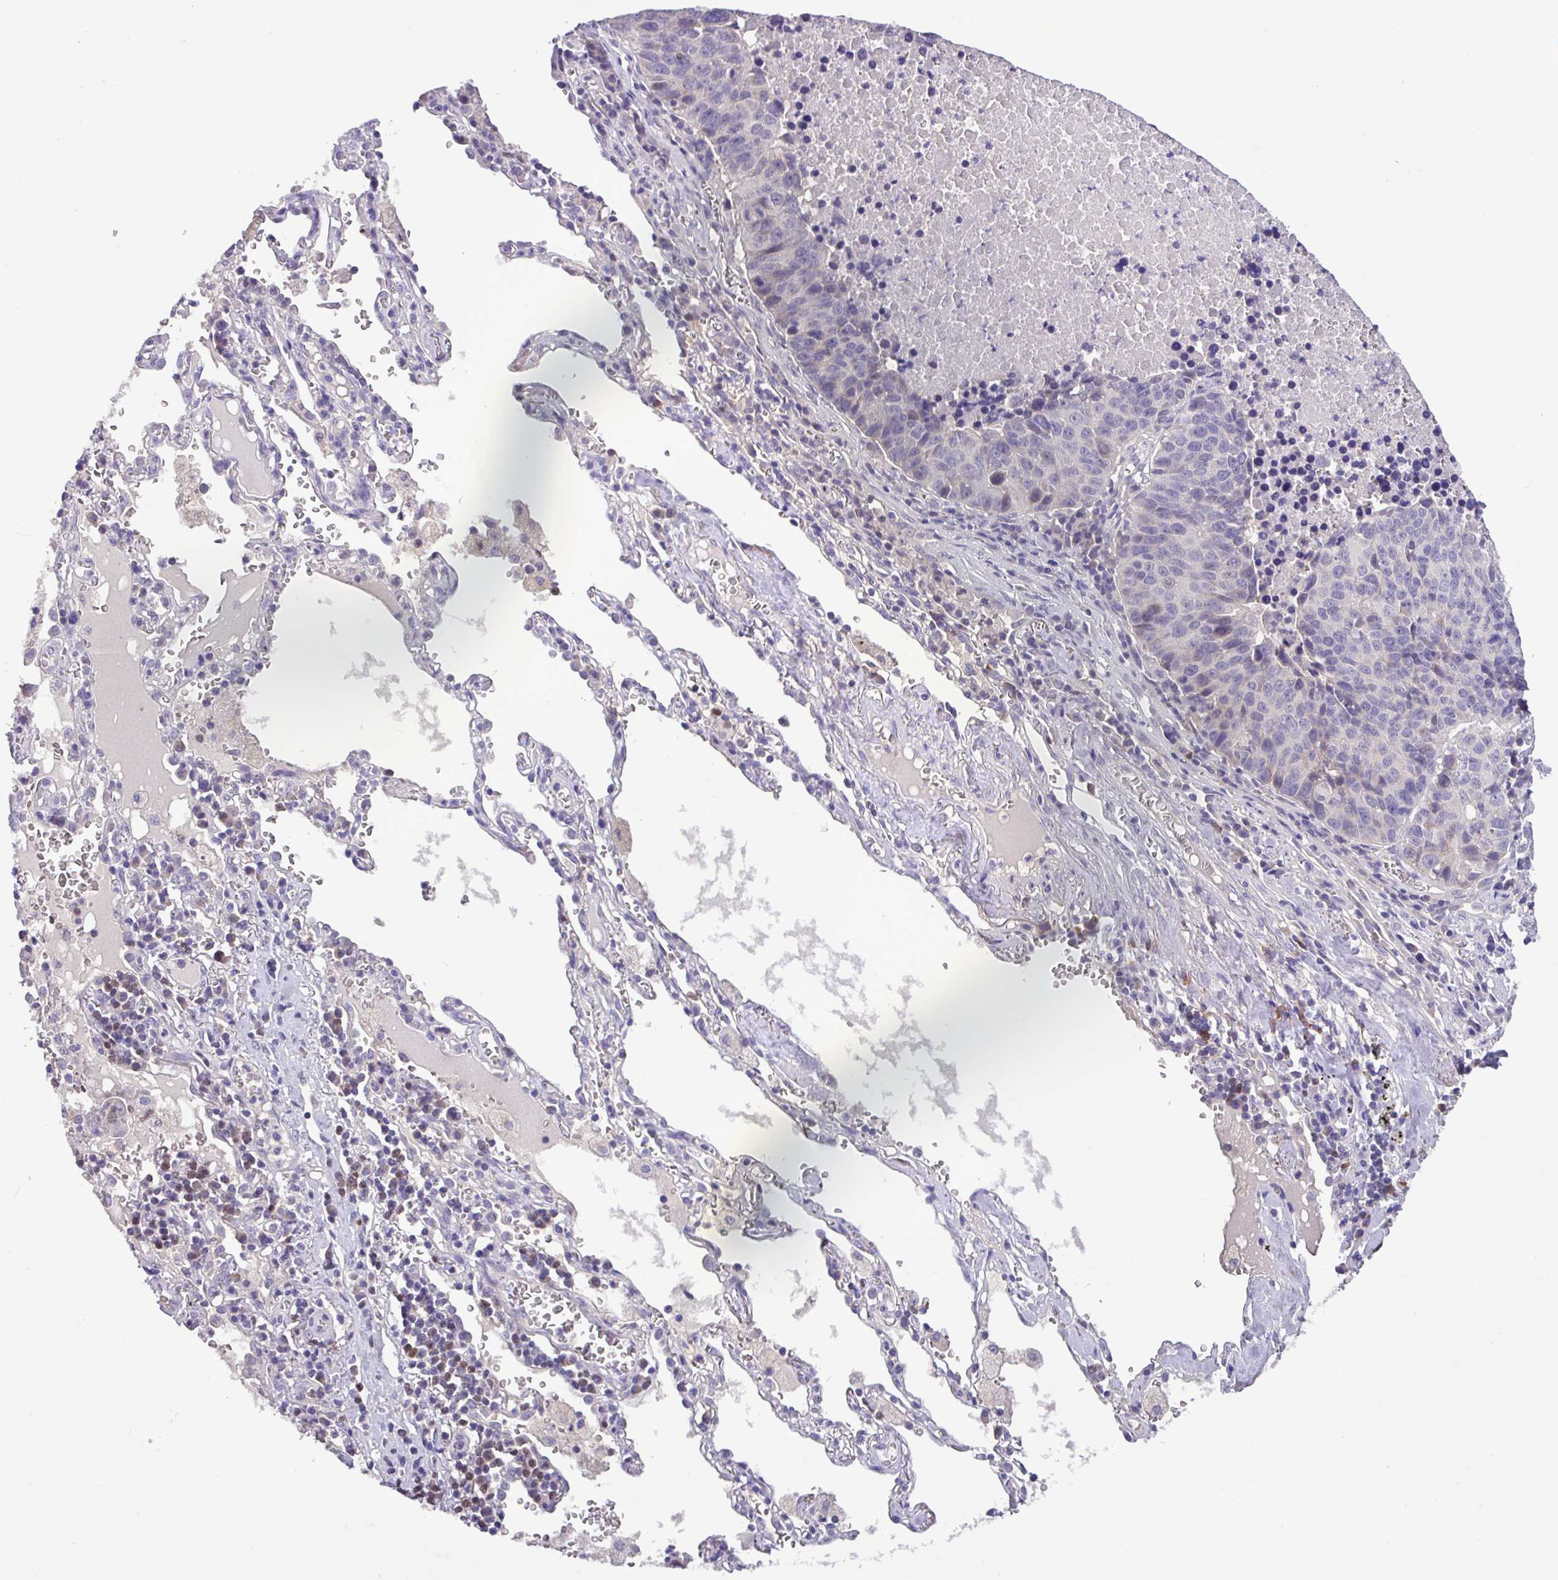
{"staining": {"intensity": "negative", "quantity": "none", "location": "none"}, "tissue": "lung cancer", "cell_type": "Tumor cells", "image_type": "cancer", "snomed": [{"axis": "morphology", "description": "Squamous cell carcinoma, NOS"}, {"axis": "topography", "description": "Lung"}], "caption": "A photomicrograph of lung squamous cell carcinoma stained for a protein reveals no brown staining in tumor cells.", "gene": "PAX8", "patient": {"sex": "female", "age": 66}}